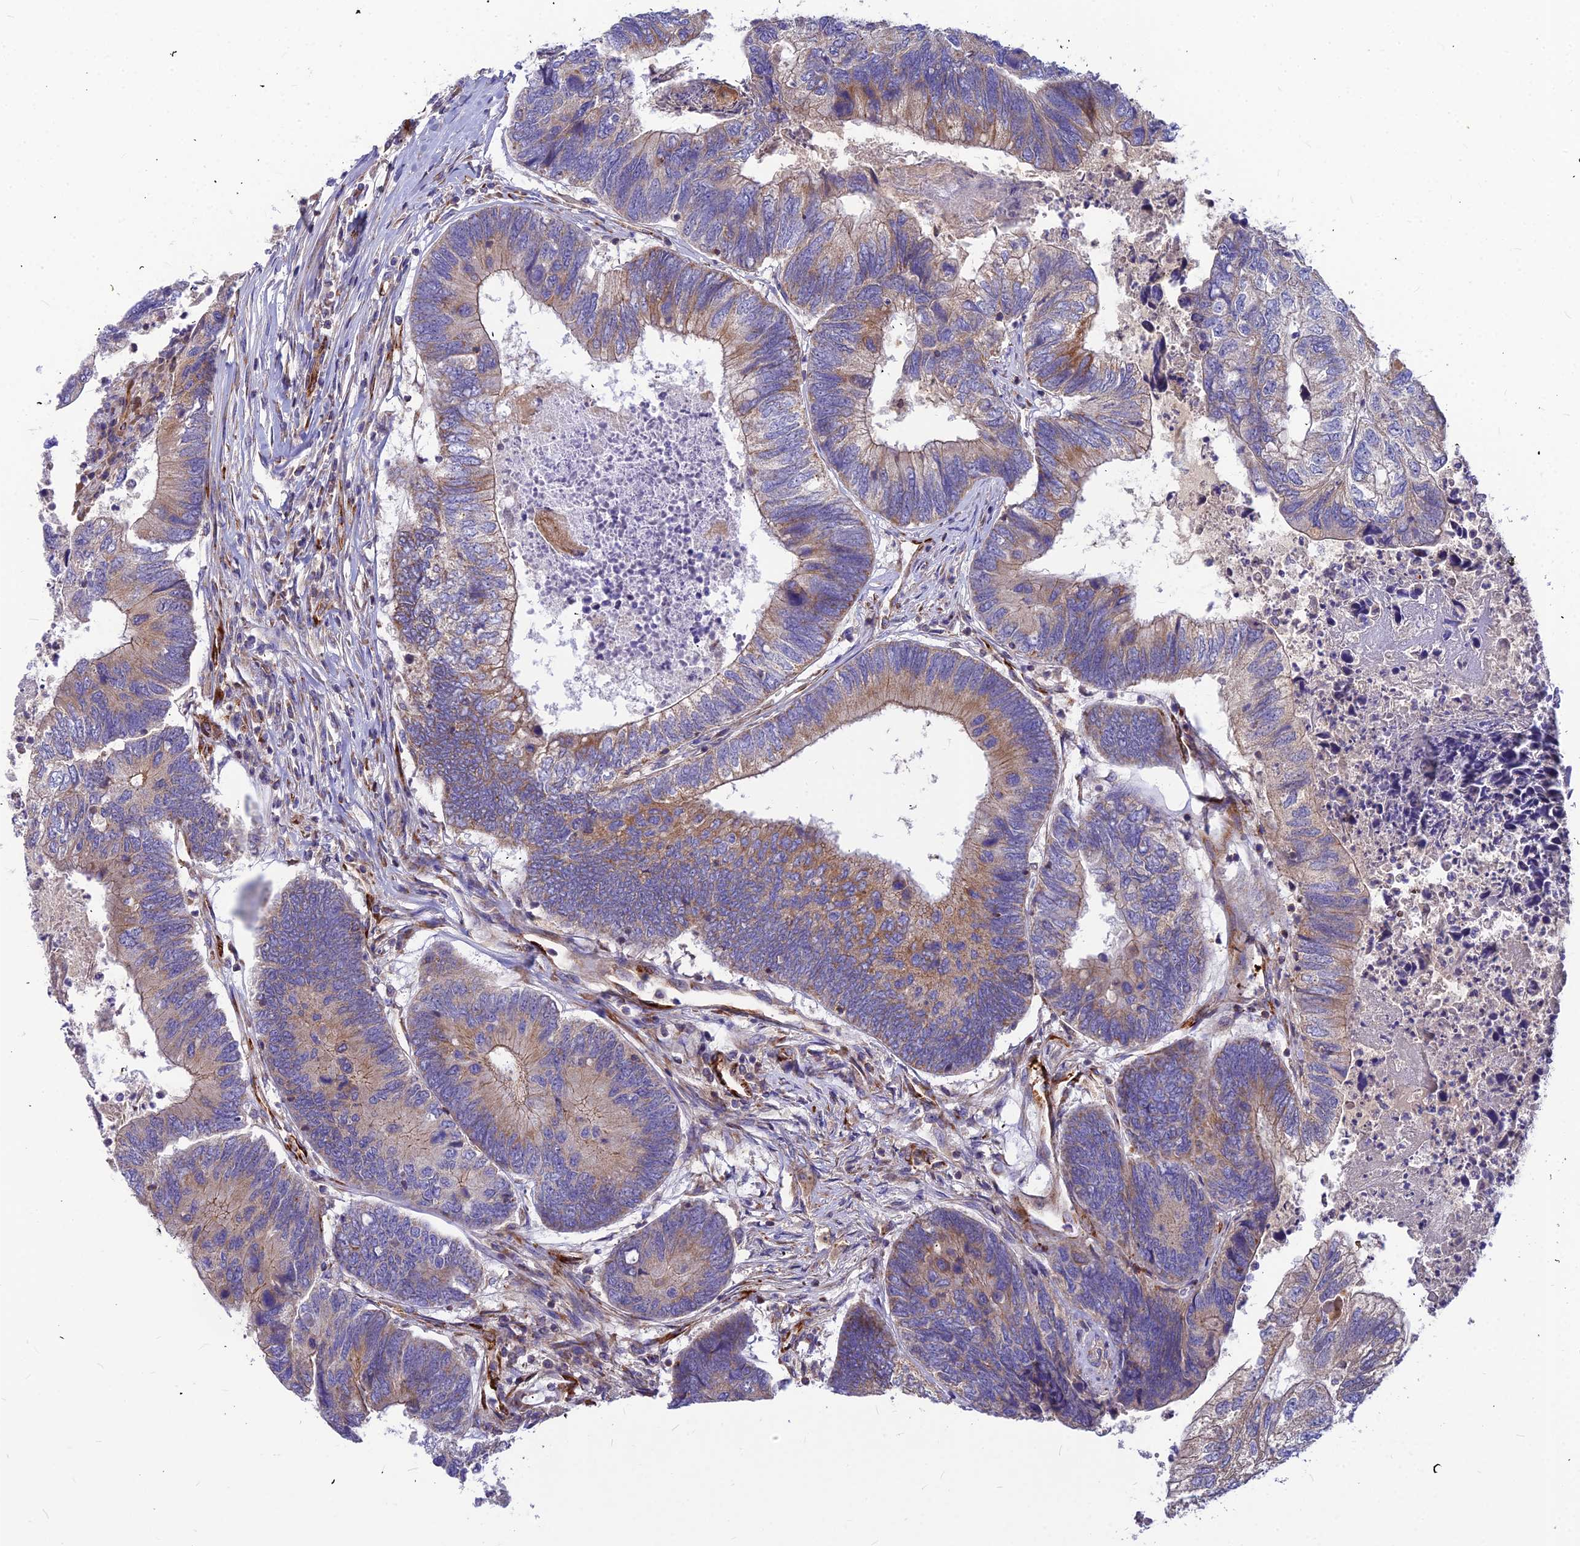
{"staining": {"intensity": "moderate", "quantity": "25%-75%", "location": "cytoplasmic/membranous"}, "tissue": "colorectal cancer", "cell_type": "Tumor cells", "image_type": "cancer", "snomed": [{"axis": "morphology", "description": "Adenocarcinoma, NOS"}, {"axis": "topography", "description": "Colon"}], "caption": "Immunohistochemistry (IHC) photomicrograph of colorectal cancer (adenocarcinoma) stained for a protein (brown), which displays medium levels of moderate cytoplasmic/membranous expression in approximately 25%-75% of tumor cells.", "gene": "ASPHD1", "patient": {"sex": "female", "age": 67}}